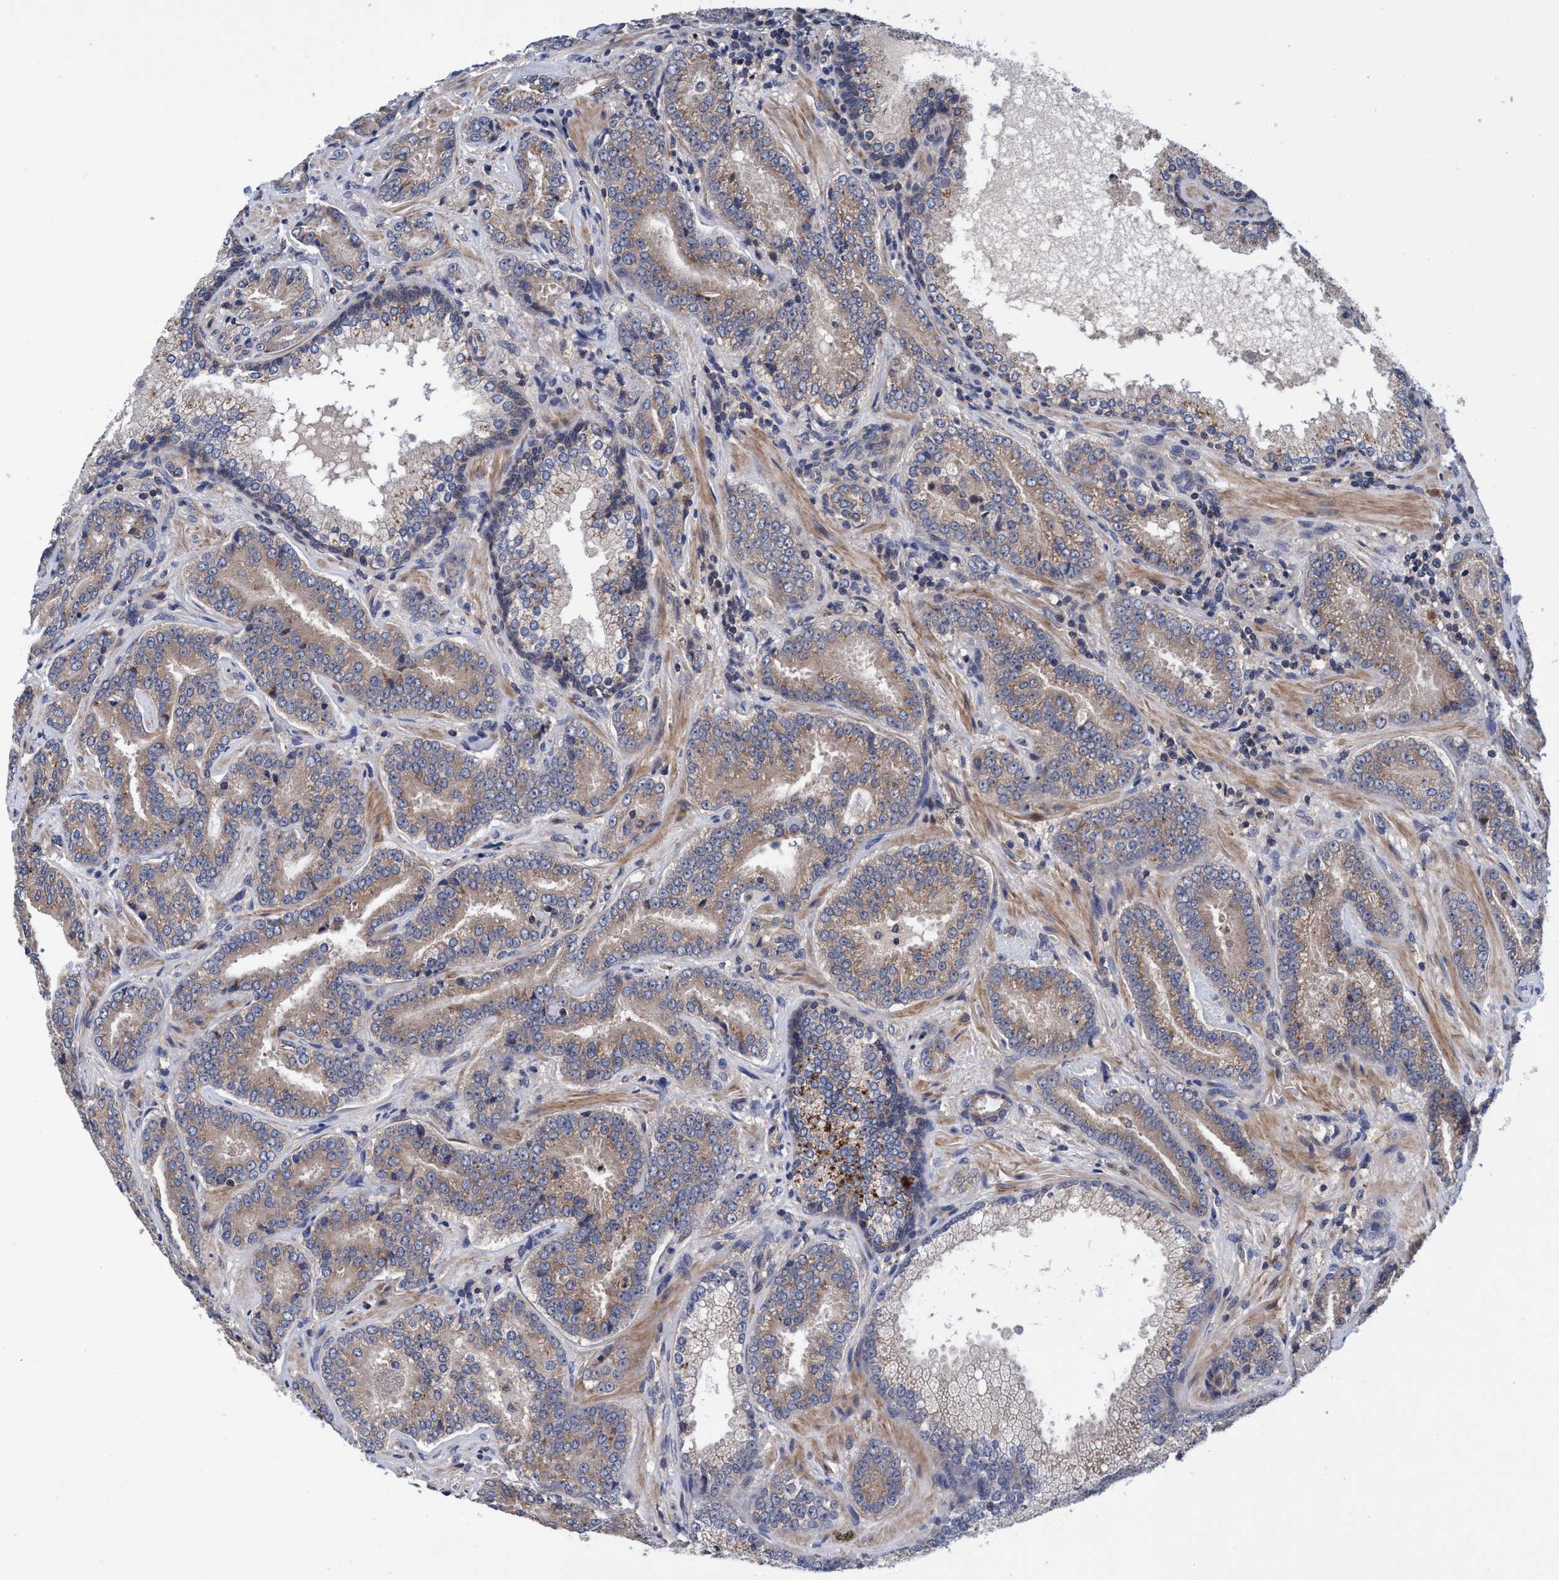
{"staining": {"intensity": "moderate", "quantity": ">75%", "location": "cytoplasmic/membranous"}, "tissue": "prostate cancer", "cell_type": "Tumor cells", "image_type": "cancer", "snomed": [{"axis": "morphology", "description": "Adenocarcinoma, Low grade"}, {"axis": "topography", "description": "Prostate"}], "caption": "An image of human prostate adenocarcinoma (low-grade) stained for a protein demonstrates moderate cytoplasmic/membranous brown staining in tumor cells. The staining was performed using DAB (3,3'-diaminobenzidine) to visualize the protein expression in brown, while the nuclei were stained in blue with hematoxylin (Magnification: 20x).", "gene": "CALCOCO2", "patient": {"sex": "male", "age": 51}}